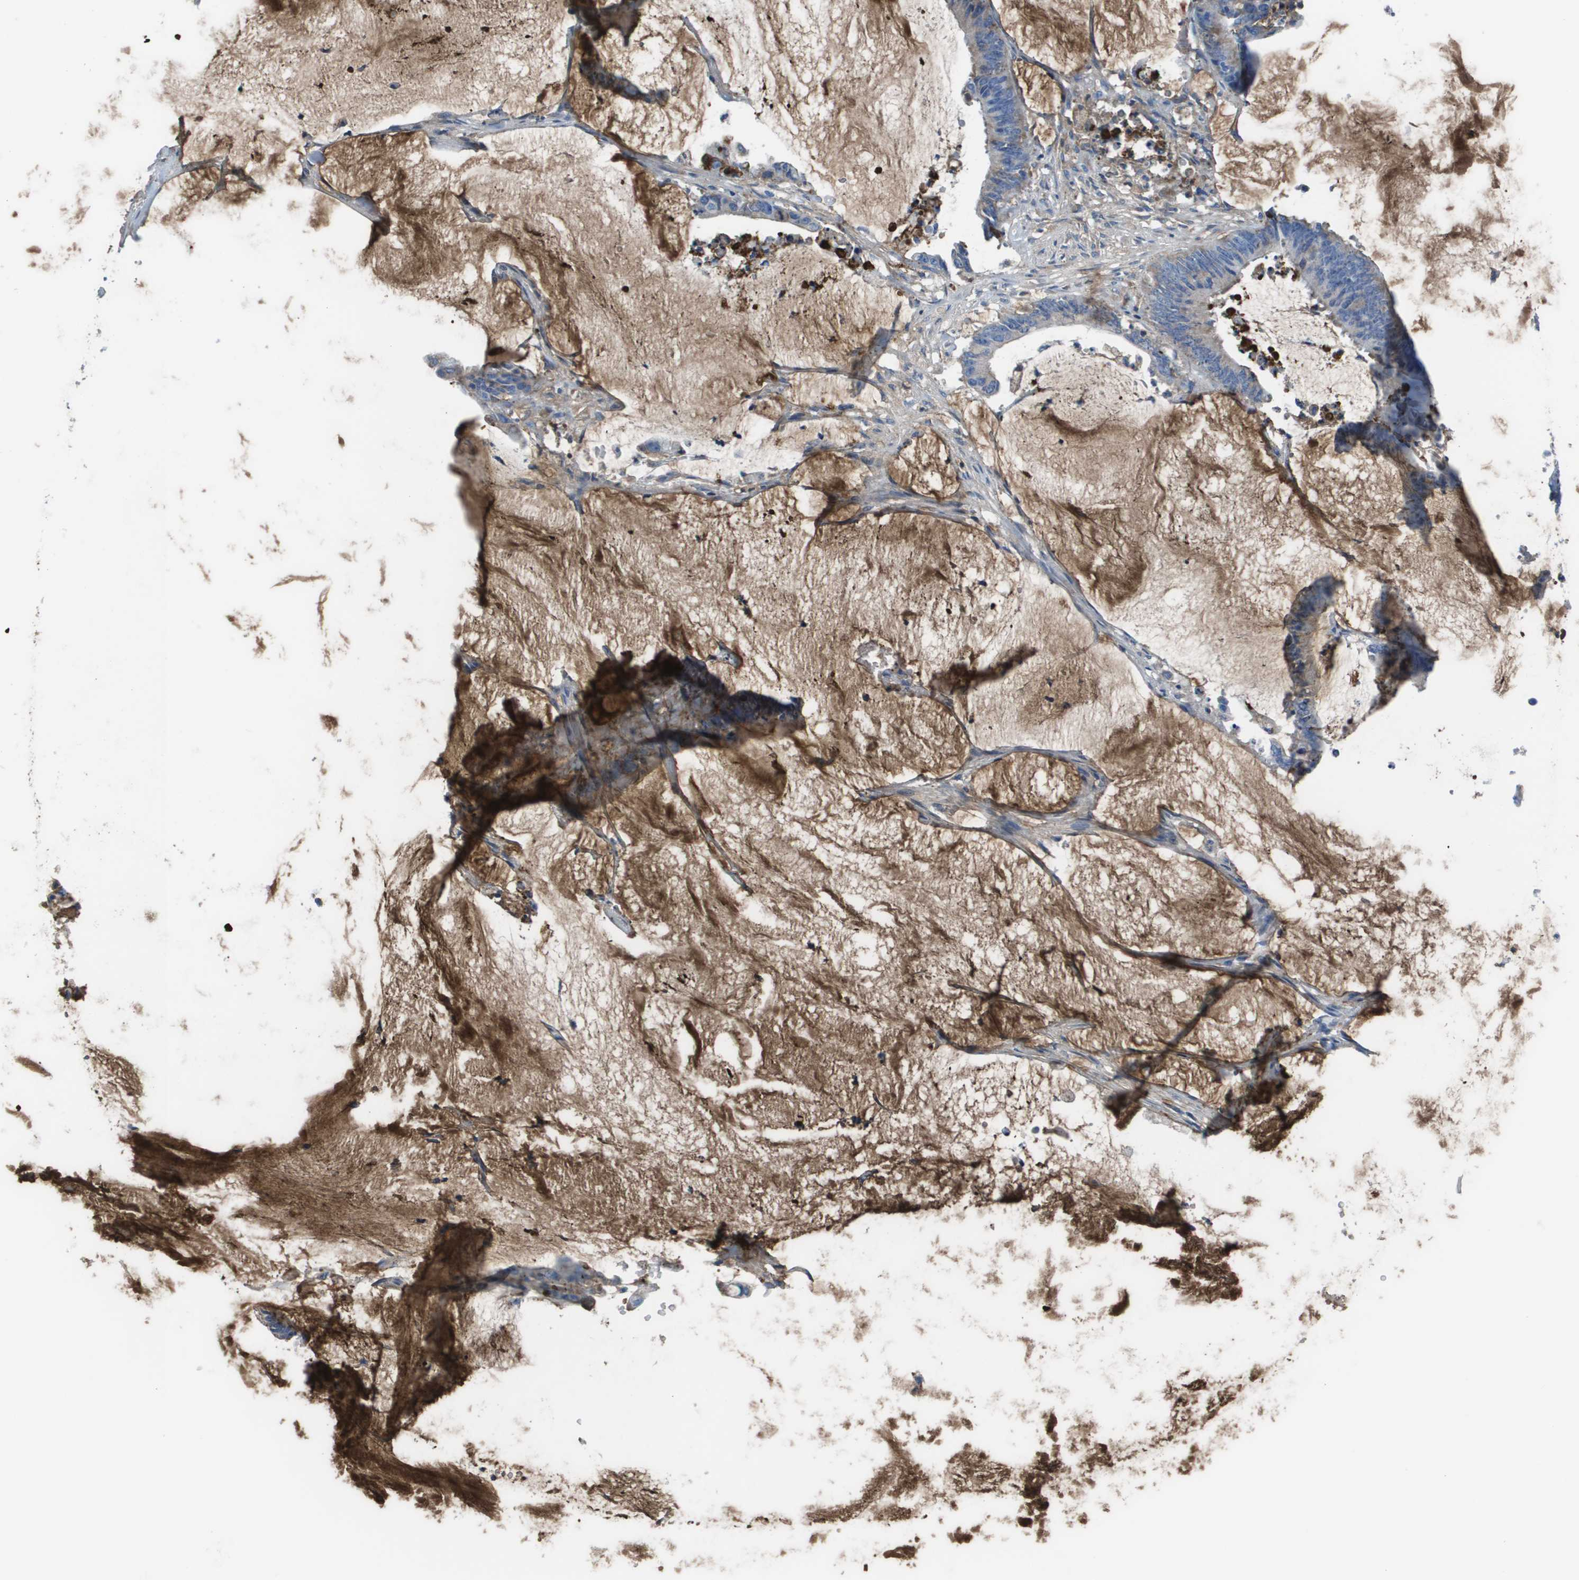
{"staining": {"intensity": "negative", "quantity": "none", "location": "none"}, "tissue": "colorectal cancer", "cell_type": "Tumor cells", "image_type": "cancer", "snomed": [{"axis": "morphology", "description": "Adenocarcinoma, NOS"}, {"axis": "topography", "description": "Rectum"}], "caption": "Histopathology image shows no protein positivity in tumor cells of adenocarcinoma (colorectal) tissue.", "gene": "VTN", "patient": {"sex": "female", "age": 66}}